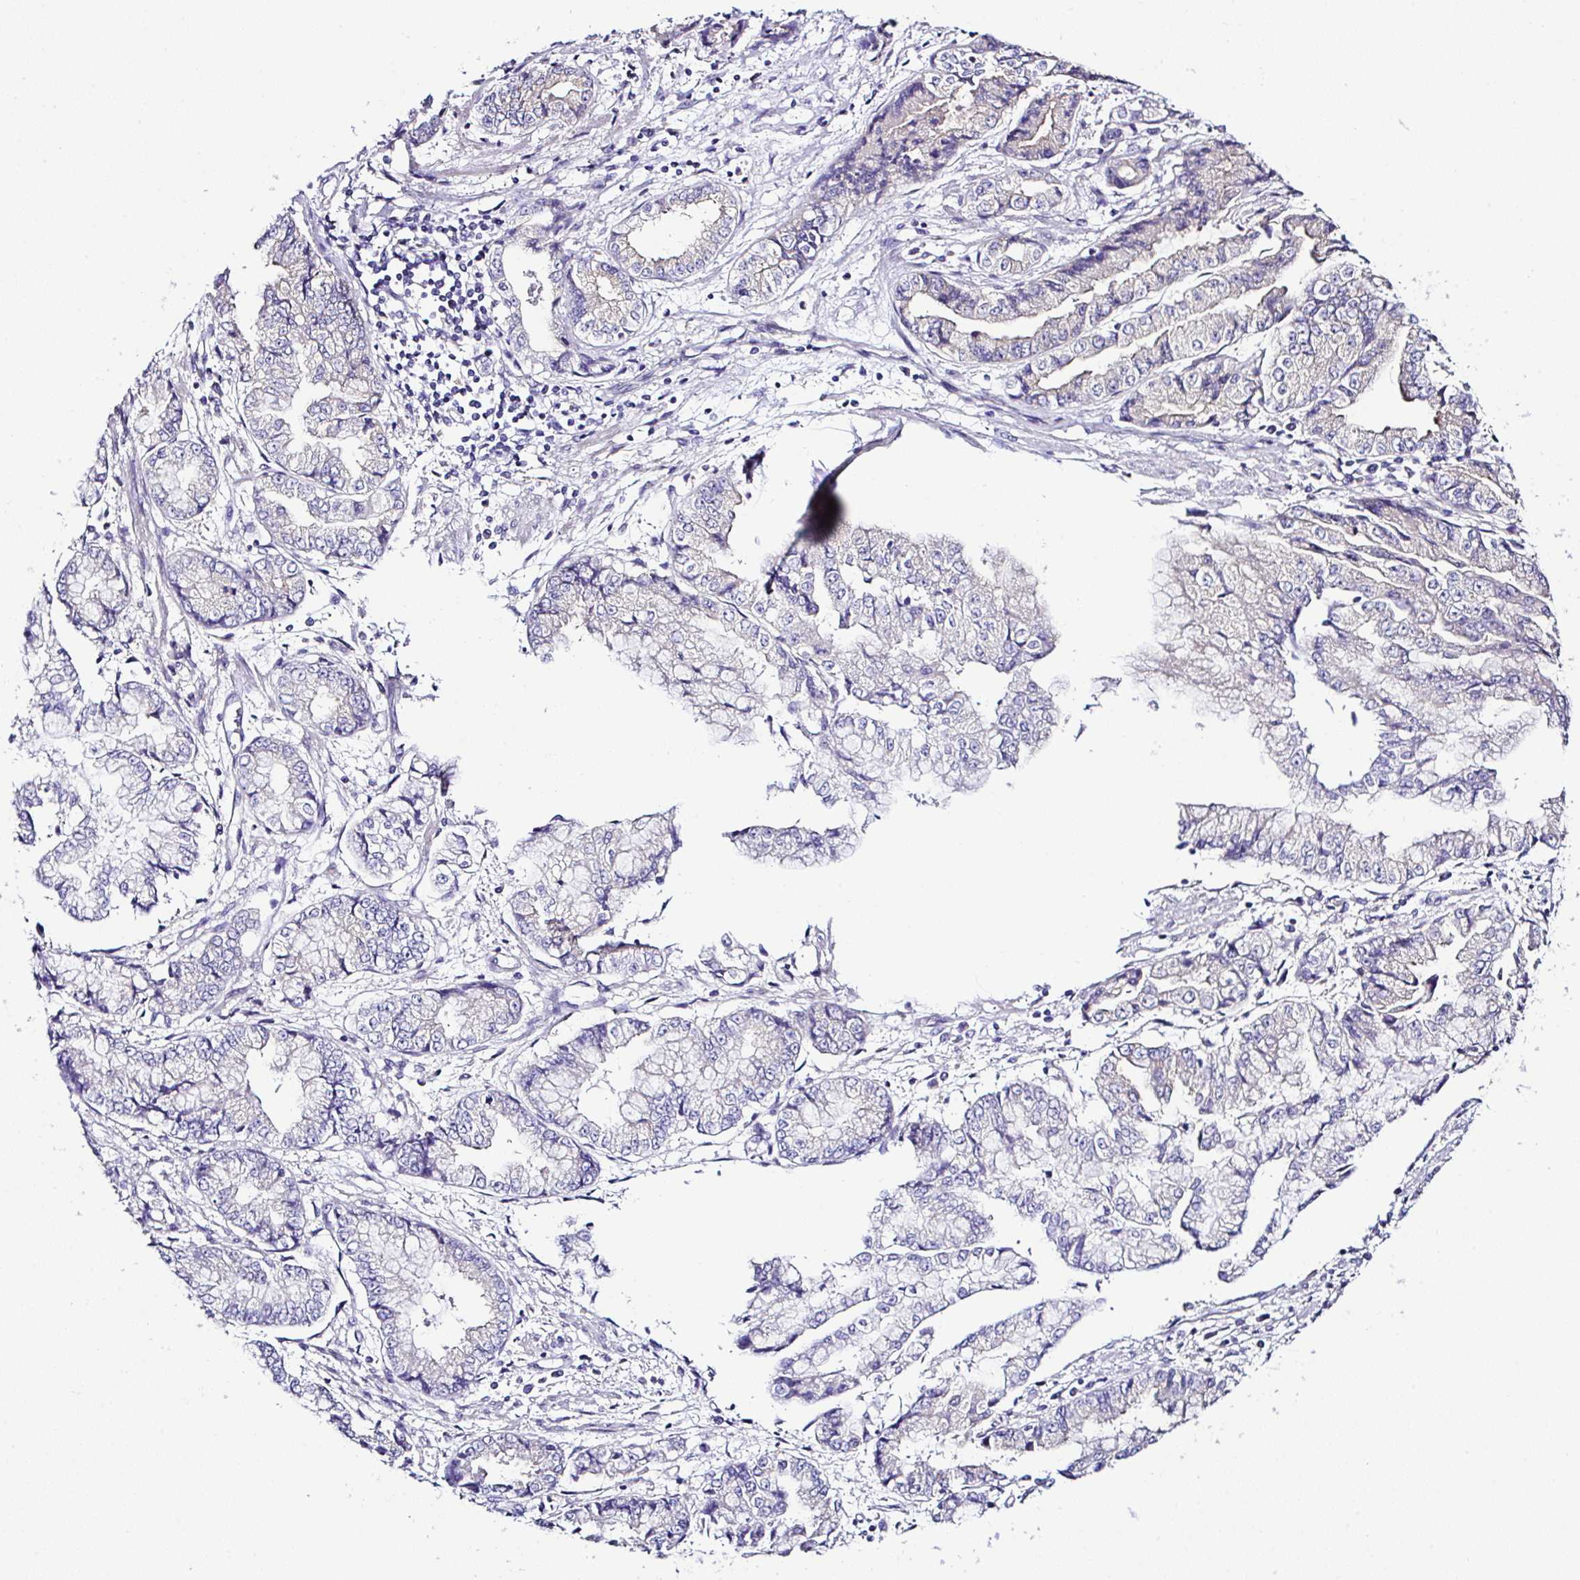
{"staining": {"intensity": "negative", "quantity": "none", "location": "none"}, "tissue": "stomach cancer", "cell_type": "Tumor cells", "image_type": "cancer", "snomed": [{"axis": "morphology", "description": "Adenocarcinoma, NOS"}, {"axis": "topography", "description": "Stomach, upper"}], "caption": "Immunohistochemistry photomicrograph of neoplastic tissue: human stomach cancer stained with DAB (3,3'-diaminobenzidine) reveals no significant protein expression in tumor cells.", "gene": "OR4P4", "patient": {"sex": "female", "age": 74}}